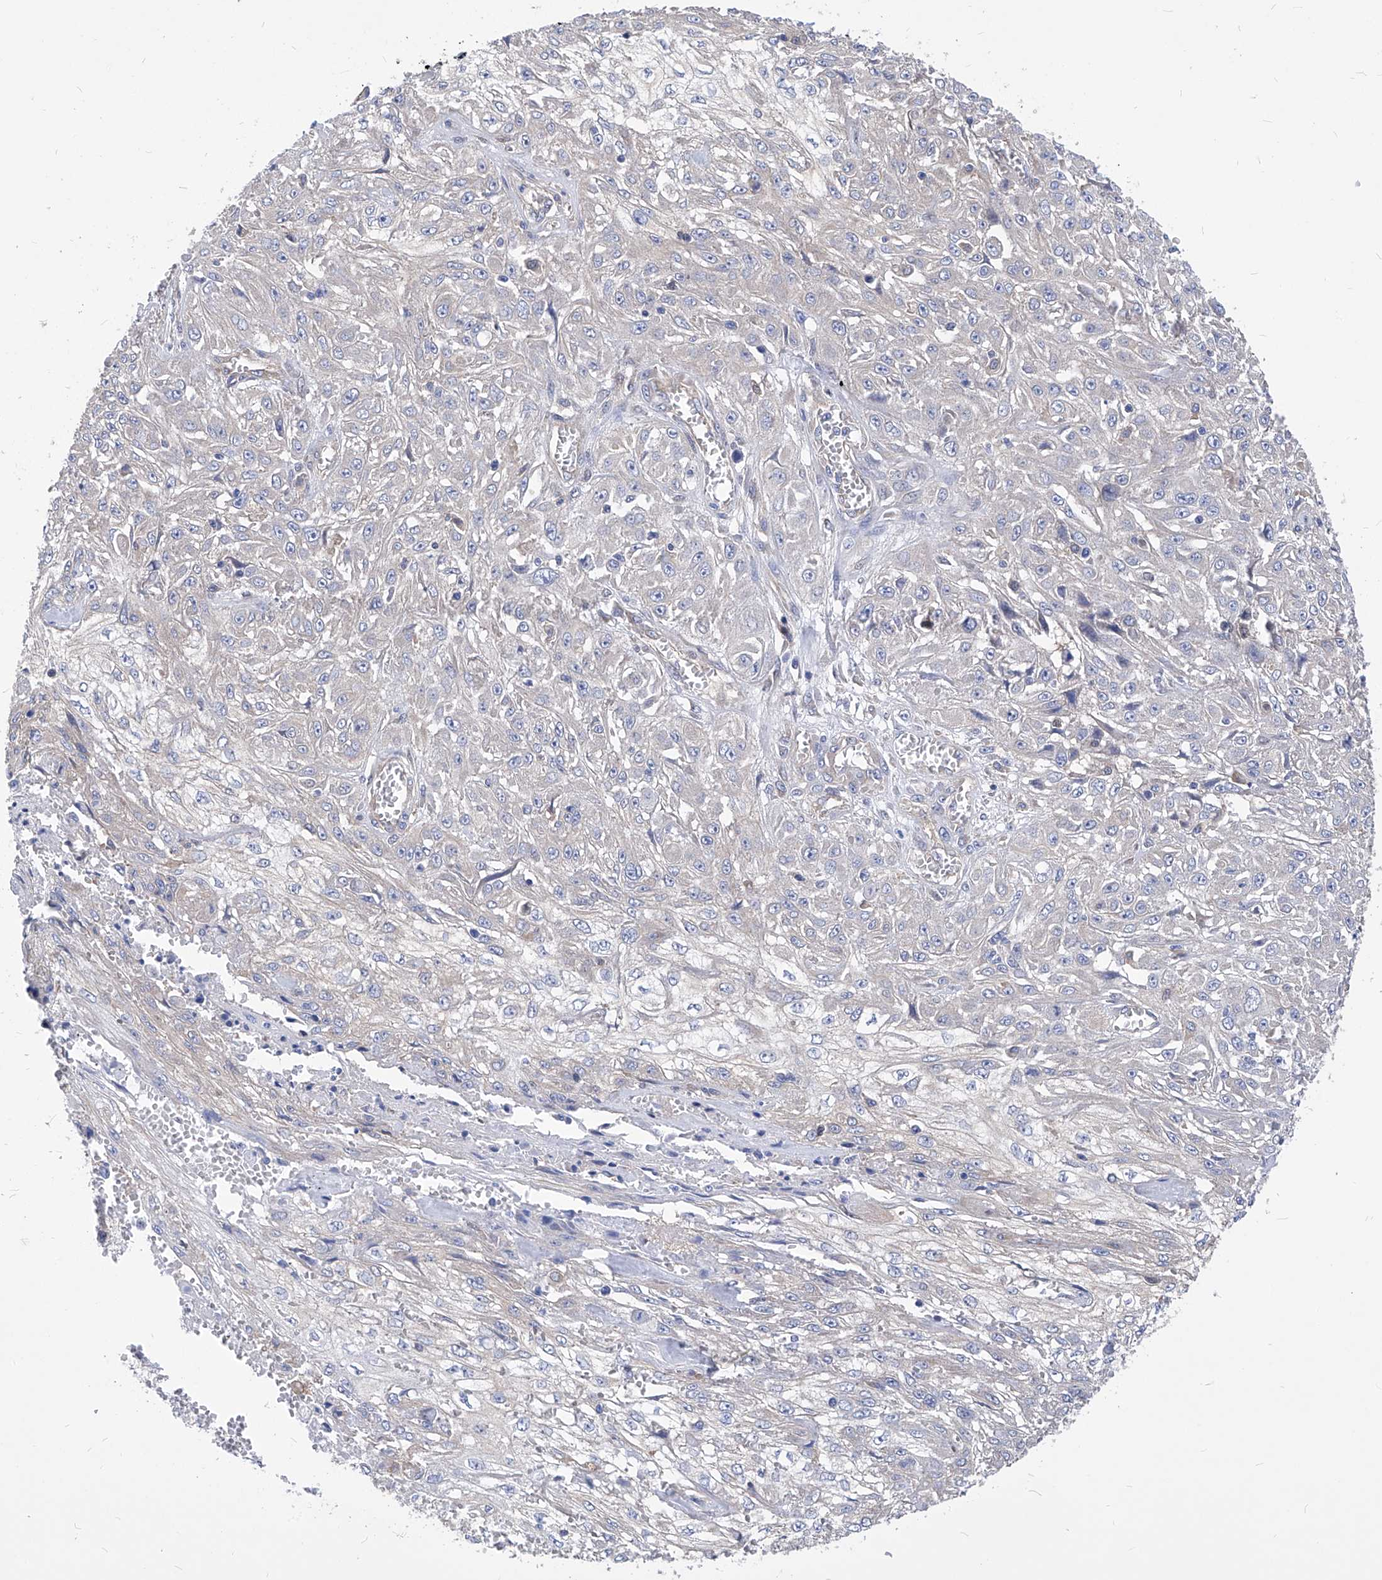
{"staining": {"intensity": "negative", "quantity": "none", "location": "none"}, "tissue": "skin cancer", "cell_type": "Tumor cells", "image_type": "cancer", "snomed": [{"axis": "morphology", "description": "Squamous cell carcinoma, NOS"}, {"axis": "morphology", "description": "Squamous cell carcinoma, metastatic, NOS"}, {"axis": "topography", "description": "Skin"}, {"axis": "topography", "description": "Lymph node"}], "caption": "Image shows no protein expression in tumor cells of skin squamous cell carcinoma tissue. The staining was performed using DAB to visualize the protein expression in brown, while the nuclei were stained in blue with hematoxylin (Magnification: 20x).", "gene": "XPNPEP1", "patient": {"sex": "male", "age": 75}}